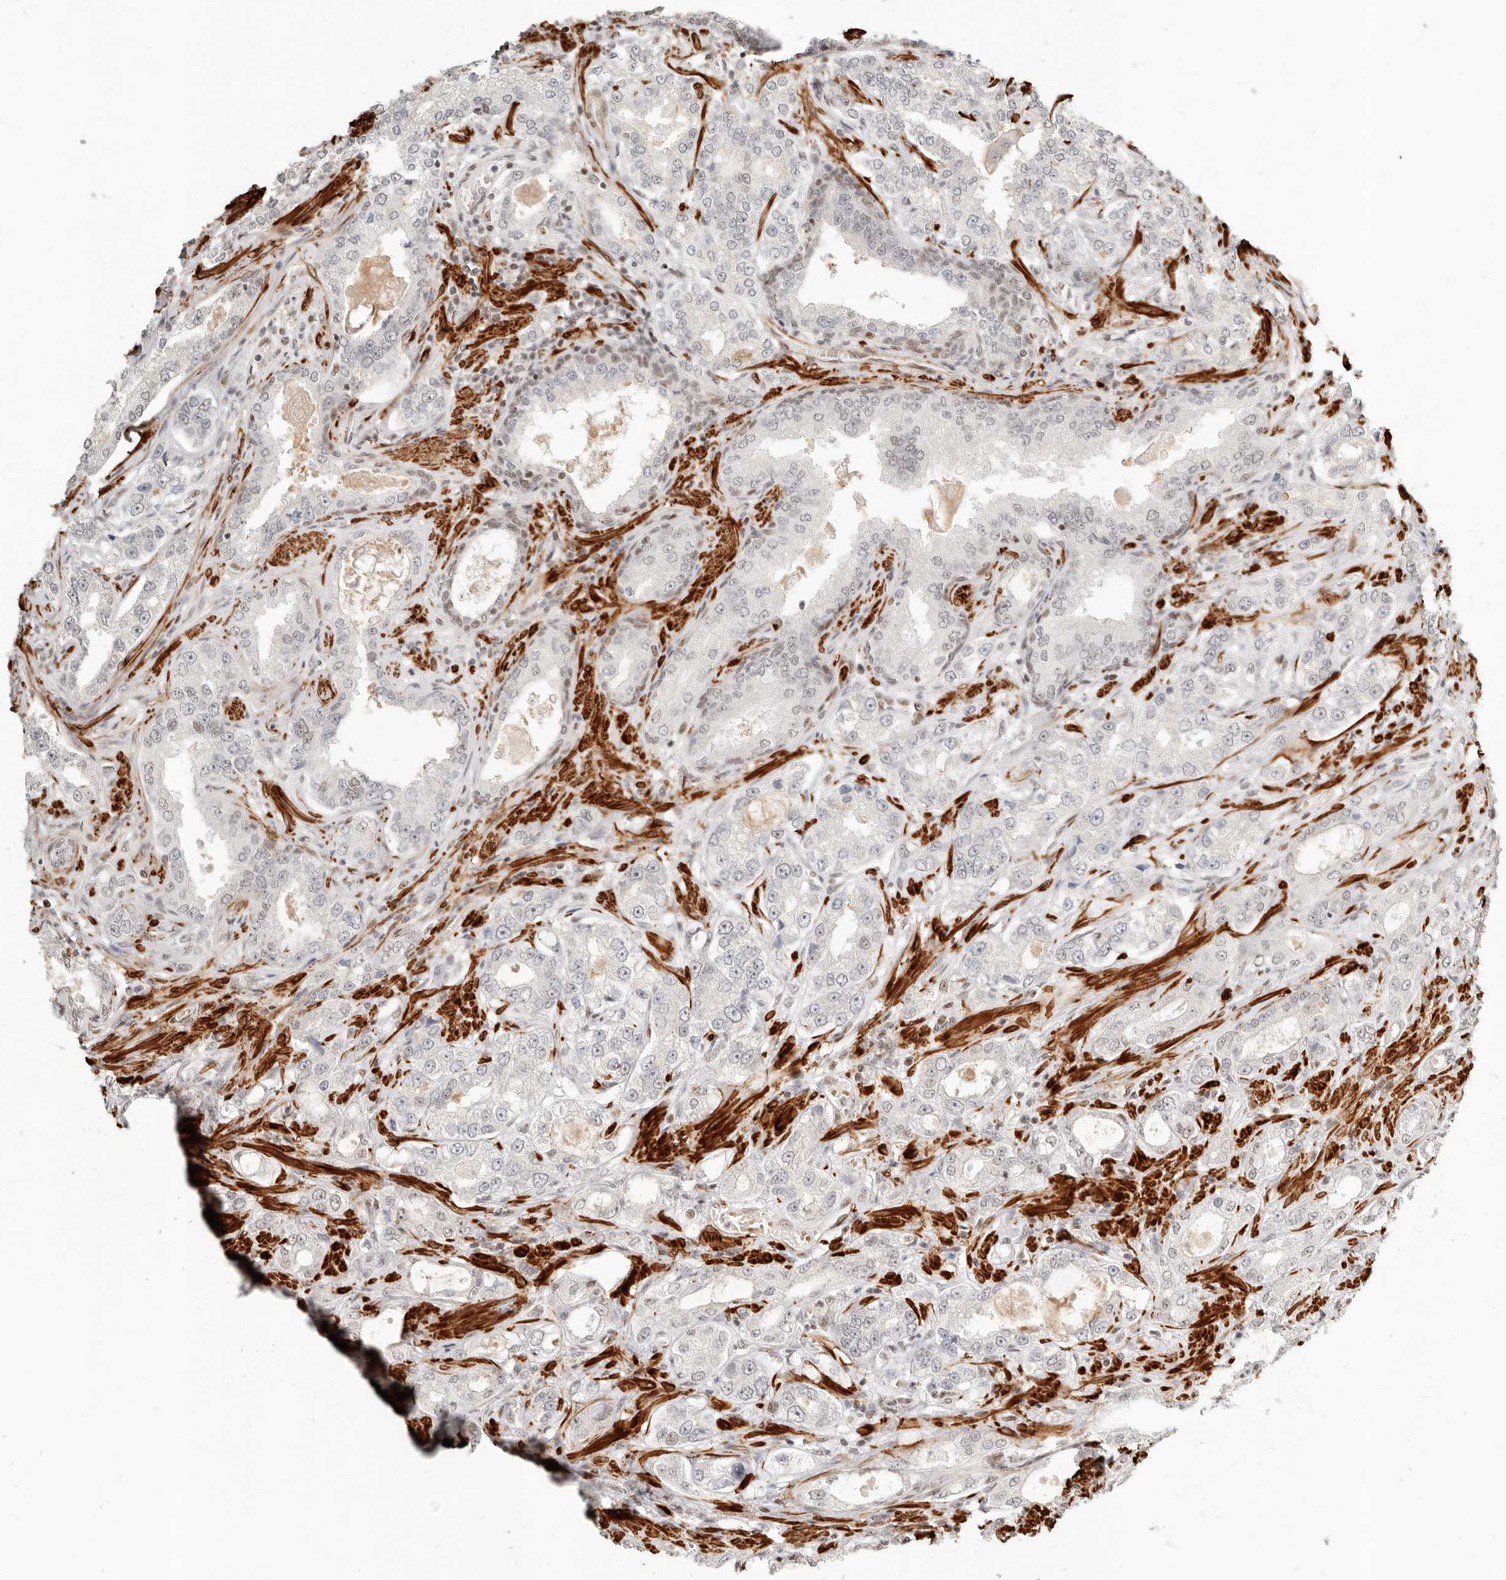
{"staining": {"intensity": "negative", "quantity": "none", "location": "none"}, "tissue": "prostate cancer", "cell_type": "Tumor cells", "image_type": "cancer", "snomed": [{"axis": "morphology", "description": "Normal tissue, NOS"}, {"axis": "morphology", "description": "Adenocarcinoma, High grade"}, {"axis": "topography", "description": "Prostate"}], "caption": "Tumor cells show no significant staining in prostate cancer. (Brightfield microscopy of DAB (3,3'-diaminobenzidine) immunohistochemistry at high magnification).", "gene": "GABPA", "patient": {"sex": "male", "age": 83}}